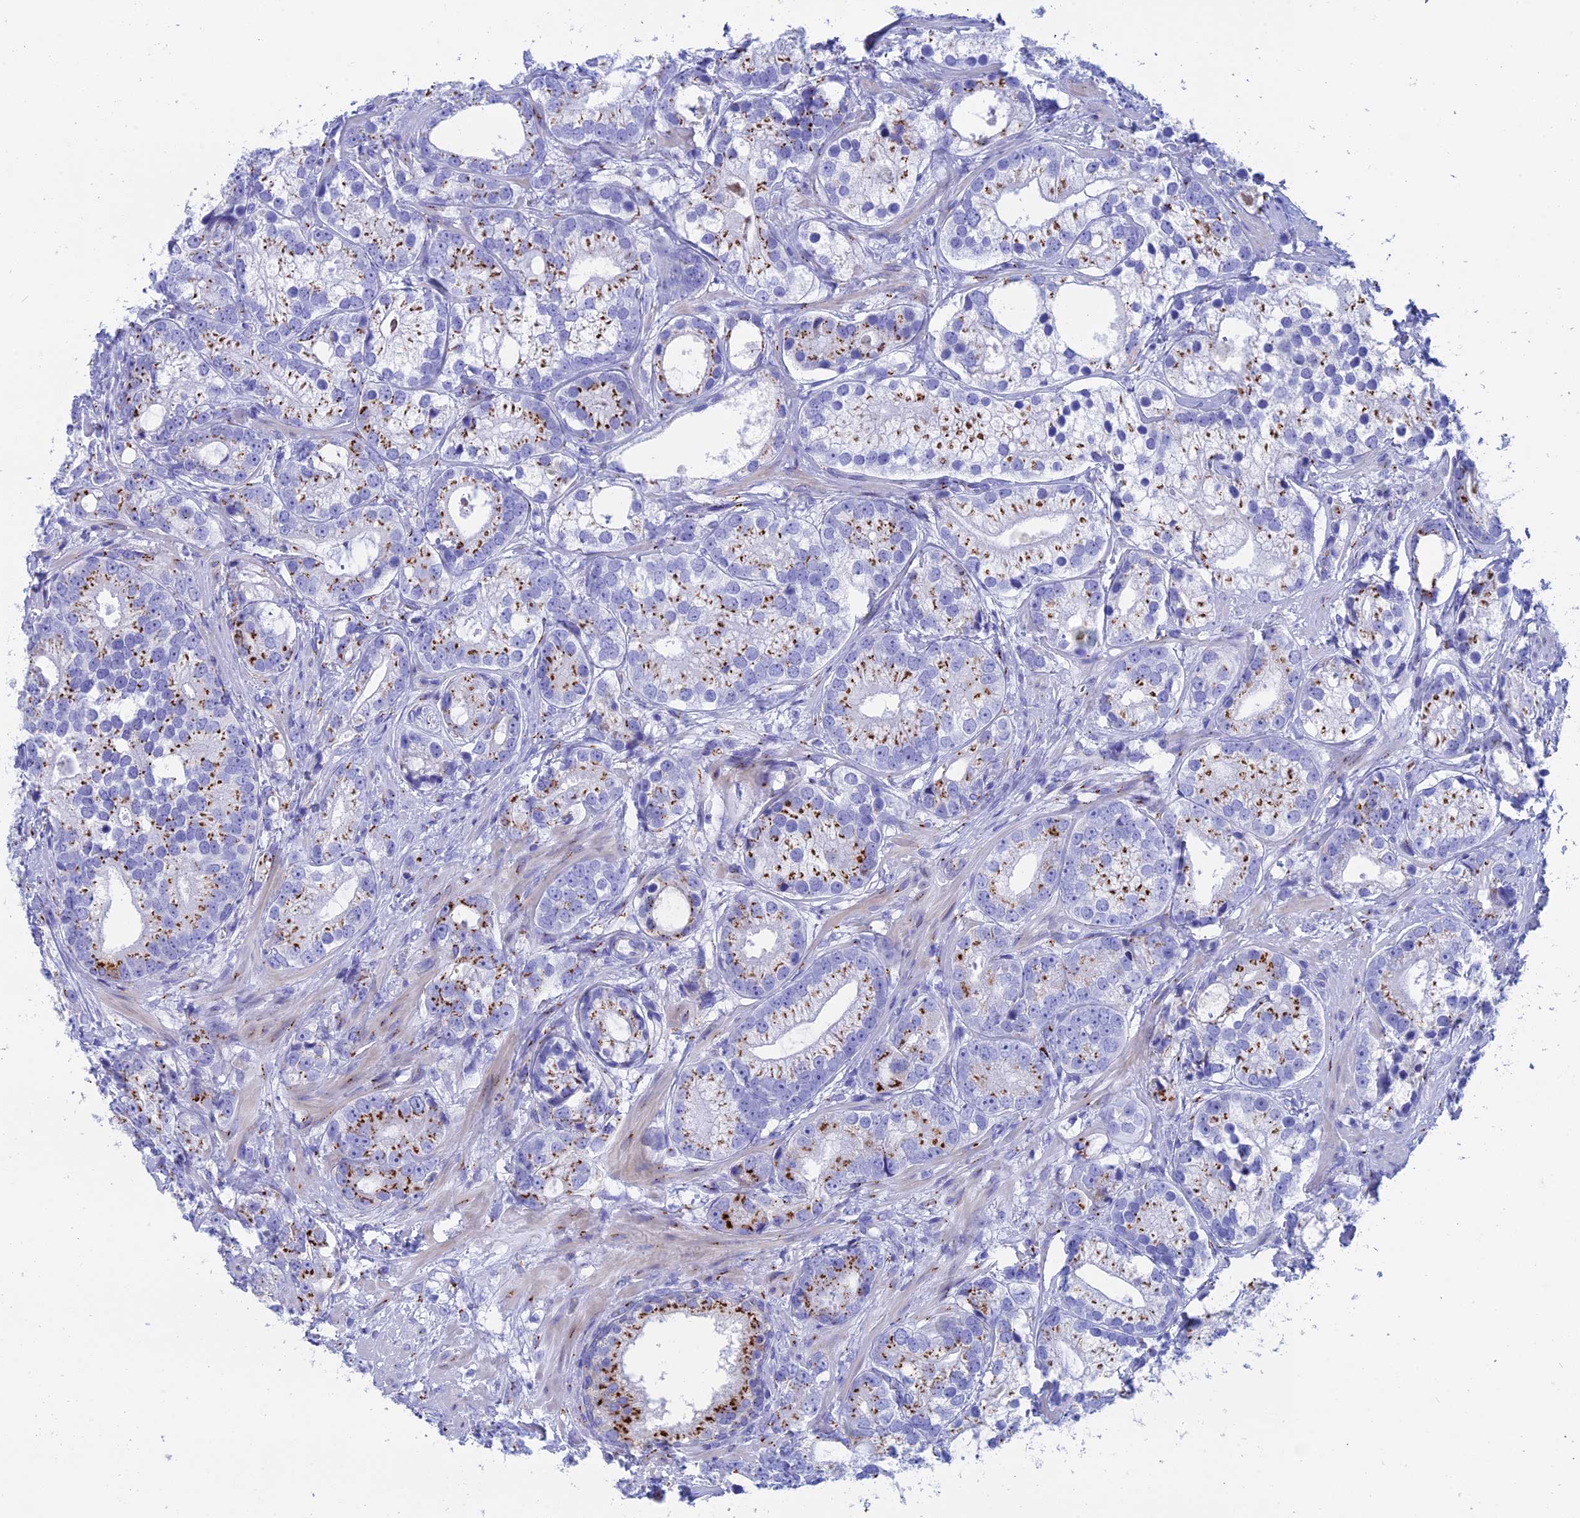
{"staining": {"intensity": "strong", "quantity": "25%-75%", "location": "cytoplasmic/membranous"}, "tissue": "prostate cancer", "cell_type": "Tumor cells", "image_type": "cancer", "snomed": [{"axis": "morphology", "description": "Adenocarcinoma, High grade"}, {"axis": "topography", "description": "Prostate"}], "caption": "High-power microscopy captured an immunohistochemistry micrograph of prostate cancer (high-grade adenocarcinoma), revealing strong cytoplasmic/membranous expression in about 25%-75% of tumor cells.", "gene": "ERICH4", "patient": {"sex": "male", "age": 75}}